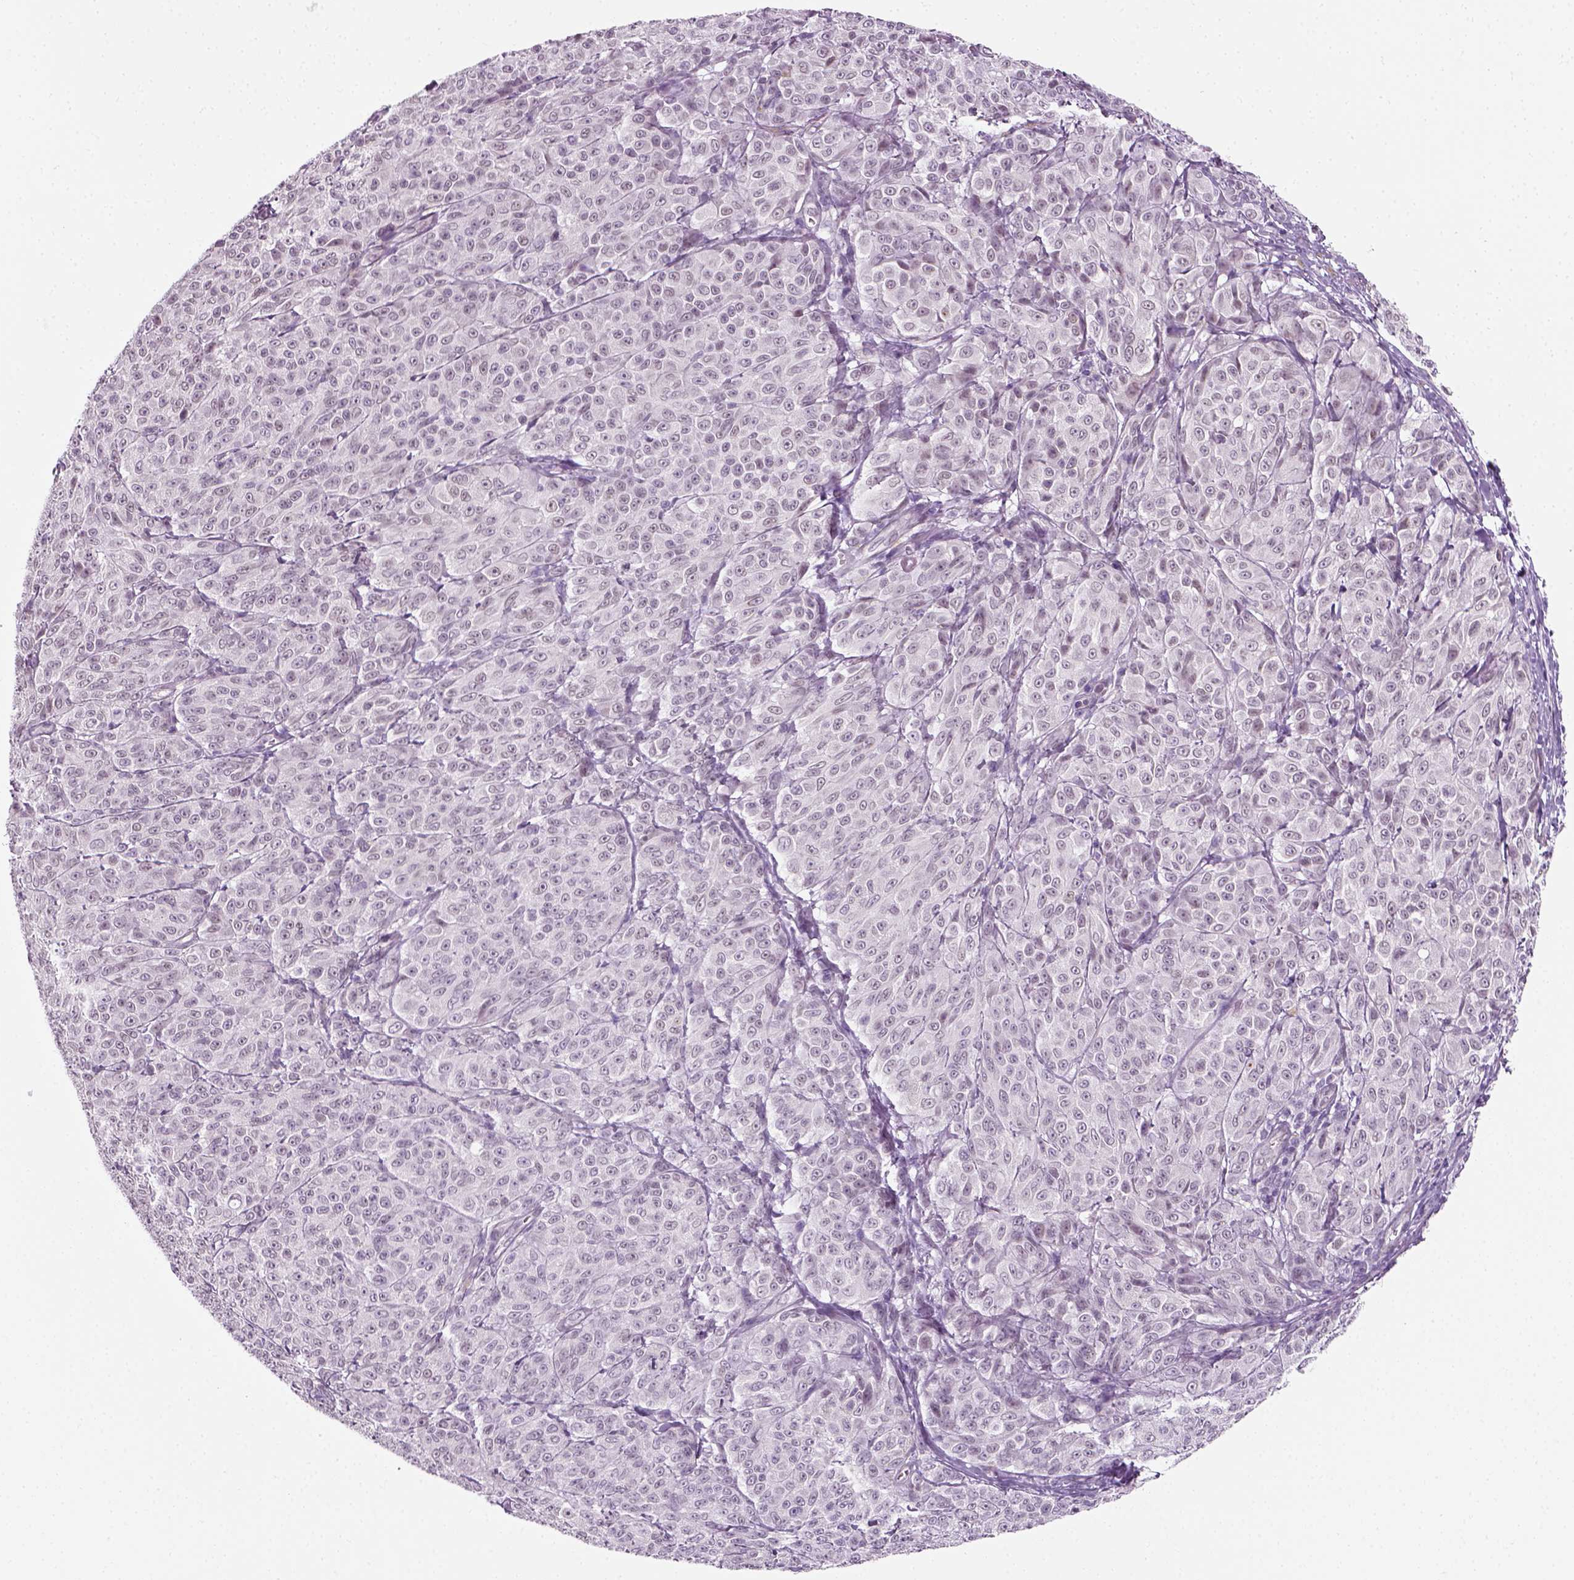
{"staining": {"intensity": "negative", "quantity": "none", "location": "none"}, "tissue": "melanoma", "cell_type": "Tumor cells", "image_type": "cancer", "snomed": [{"axis": "morphology", "description": "Malignant melanoma, NOS"}, {"axis": "topography", "description": "Skin"}], "caption": "High power microscopy image of an immunohistochemistry (IHC) micrograph of malignant melanoma, revealing no significant staining in tumor cells.", "gene": "SPATA31E1", "patient": {"sex": "male", "age": 89}}